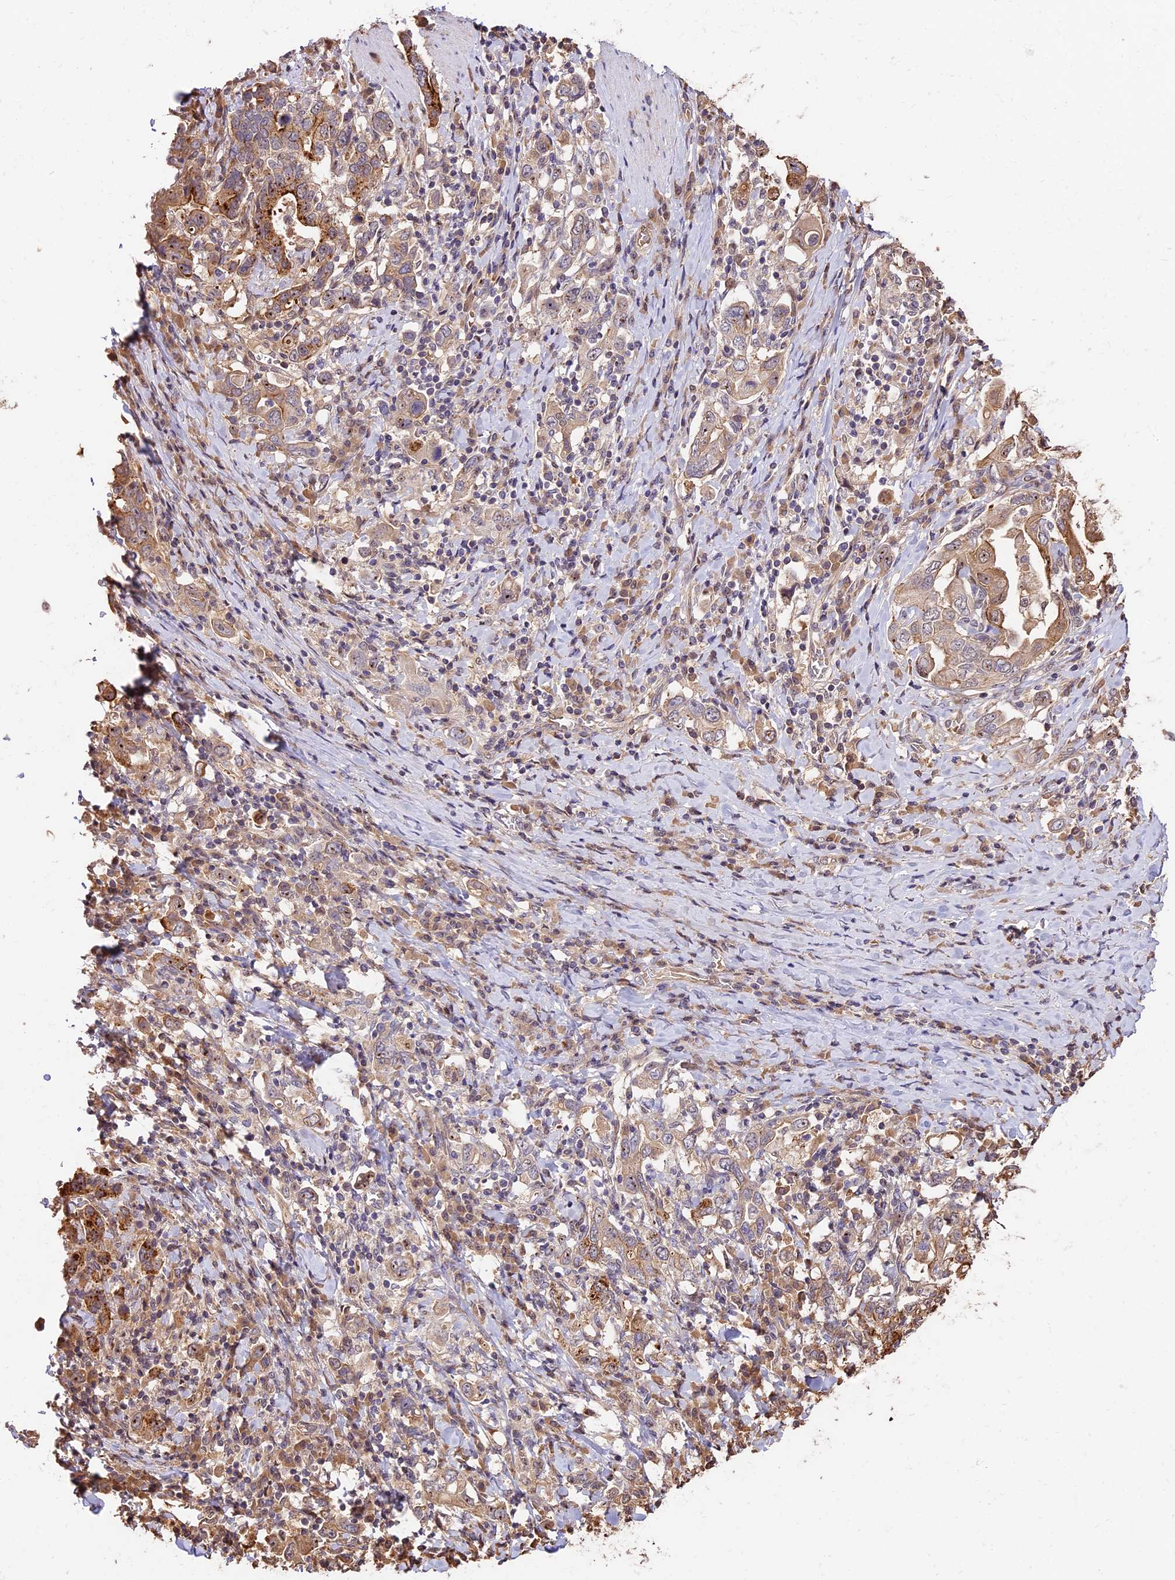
{"staining": {"intensity": "moderate", "quantity": ">75%", "location": "cytoplasmic/membranous"}, "tissue": "stomach cancer", "cell_type": "Tumor cells", "image_type": "cancer", "snomed": [{"axis": "morphology", "description": "Adenocarcinoma, NOS"}, {"axis": "topography", "description": "Stomach, upper"}, {"axis": "topography", "description": "Stomach"}], "caption": "Protein staining exhibits moderate cytoplasmic/membranous staining in approximately >75% of tumor cells in adenocarcinoma (stomach).", "gene": "PPP1R37", "patient": {"sex": "male", "age": 62}}